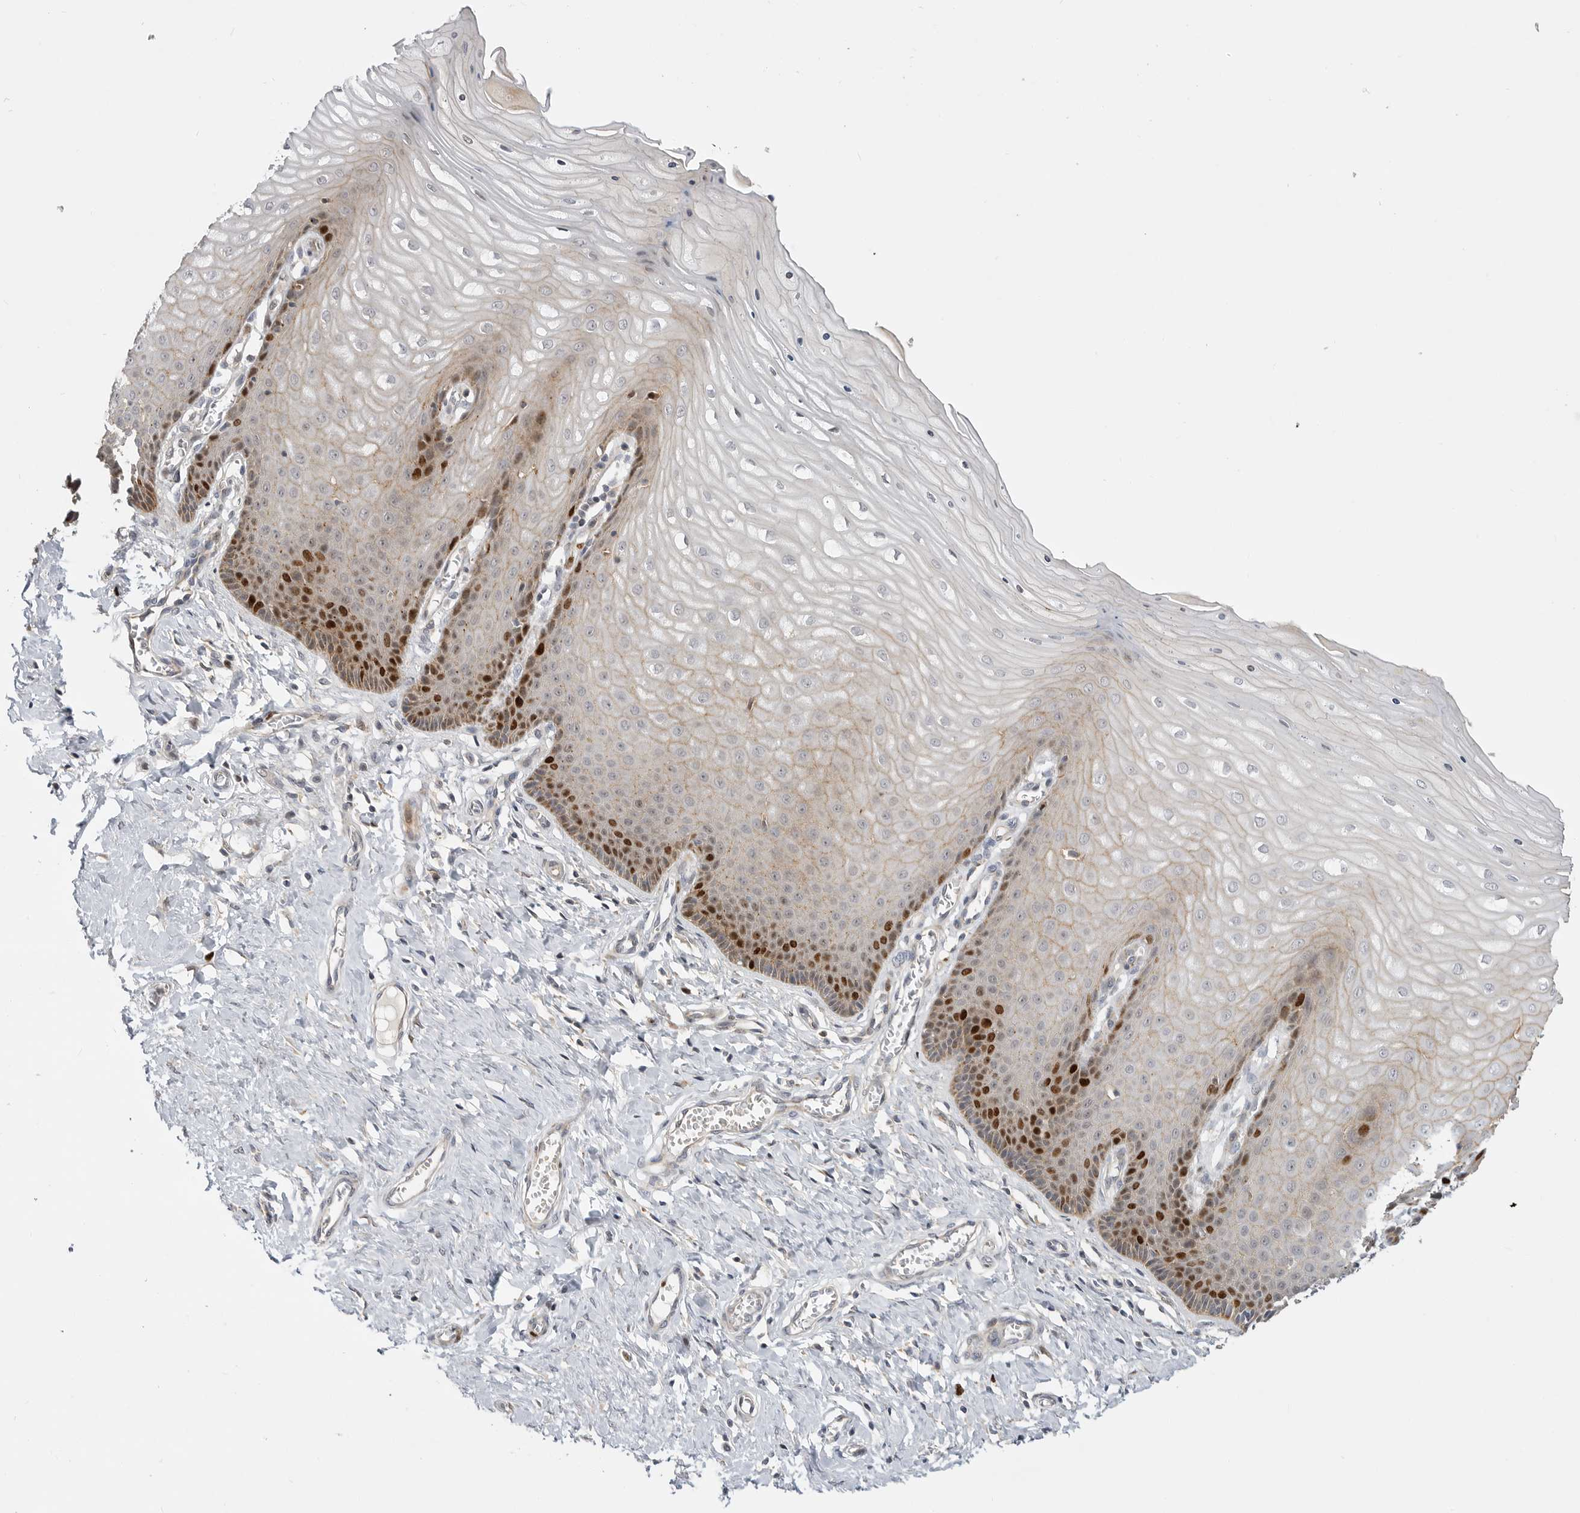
{"staining": {"intensity": "strong", "quantity": "25%-75%", "location": "cytoplasmic/membranous,nuclear"}, "tissue": "cervix", "cell_type": "Squamous epithelial cells", "image_type": "normal", "snomed": [{"axis": "morphology", "description": "Normal tissue, NOS"}, {"axis": "topography", "description": "Cervix"}], "caption": "Immunohistochemical staining of normal cervix reveals 25%-75% levels of strong cytoplasmic/membranous,nuclear protein expression in about 25%-75% of squamous epithelial cells.", "gene": "CSNK1G3", "patient": {"sex": "female", "age": 55}}